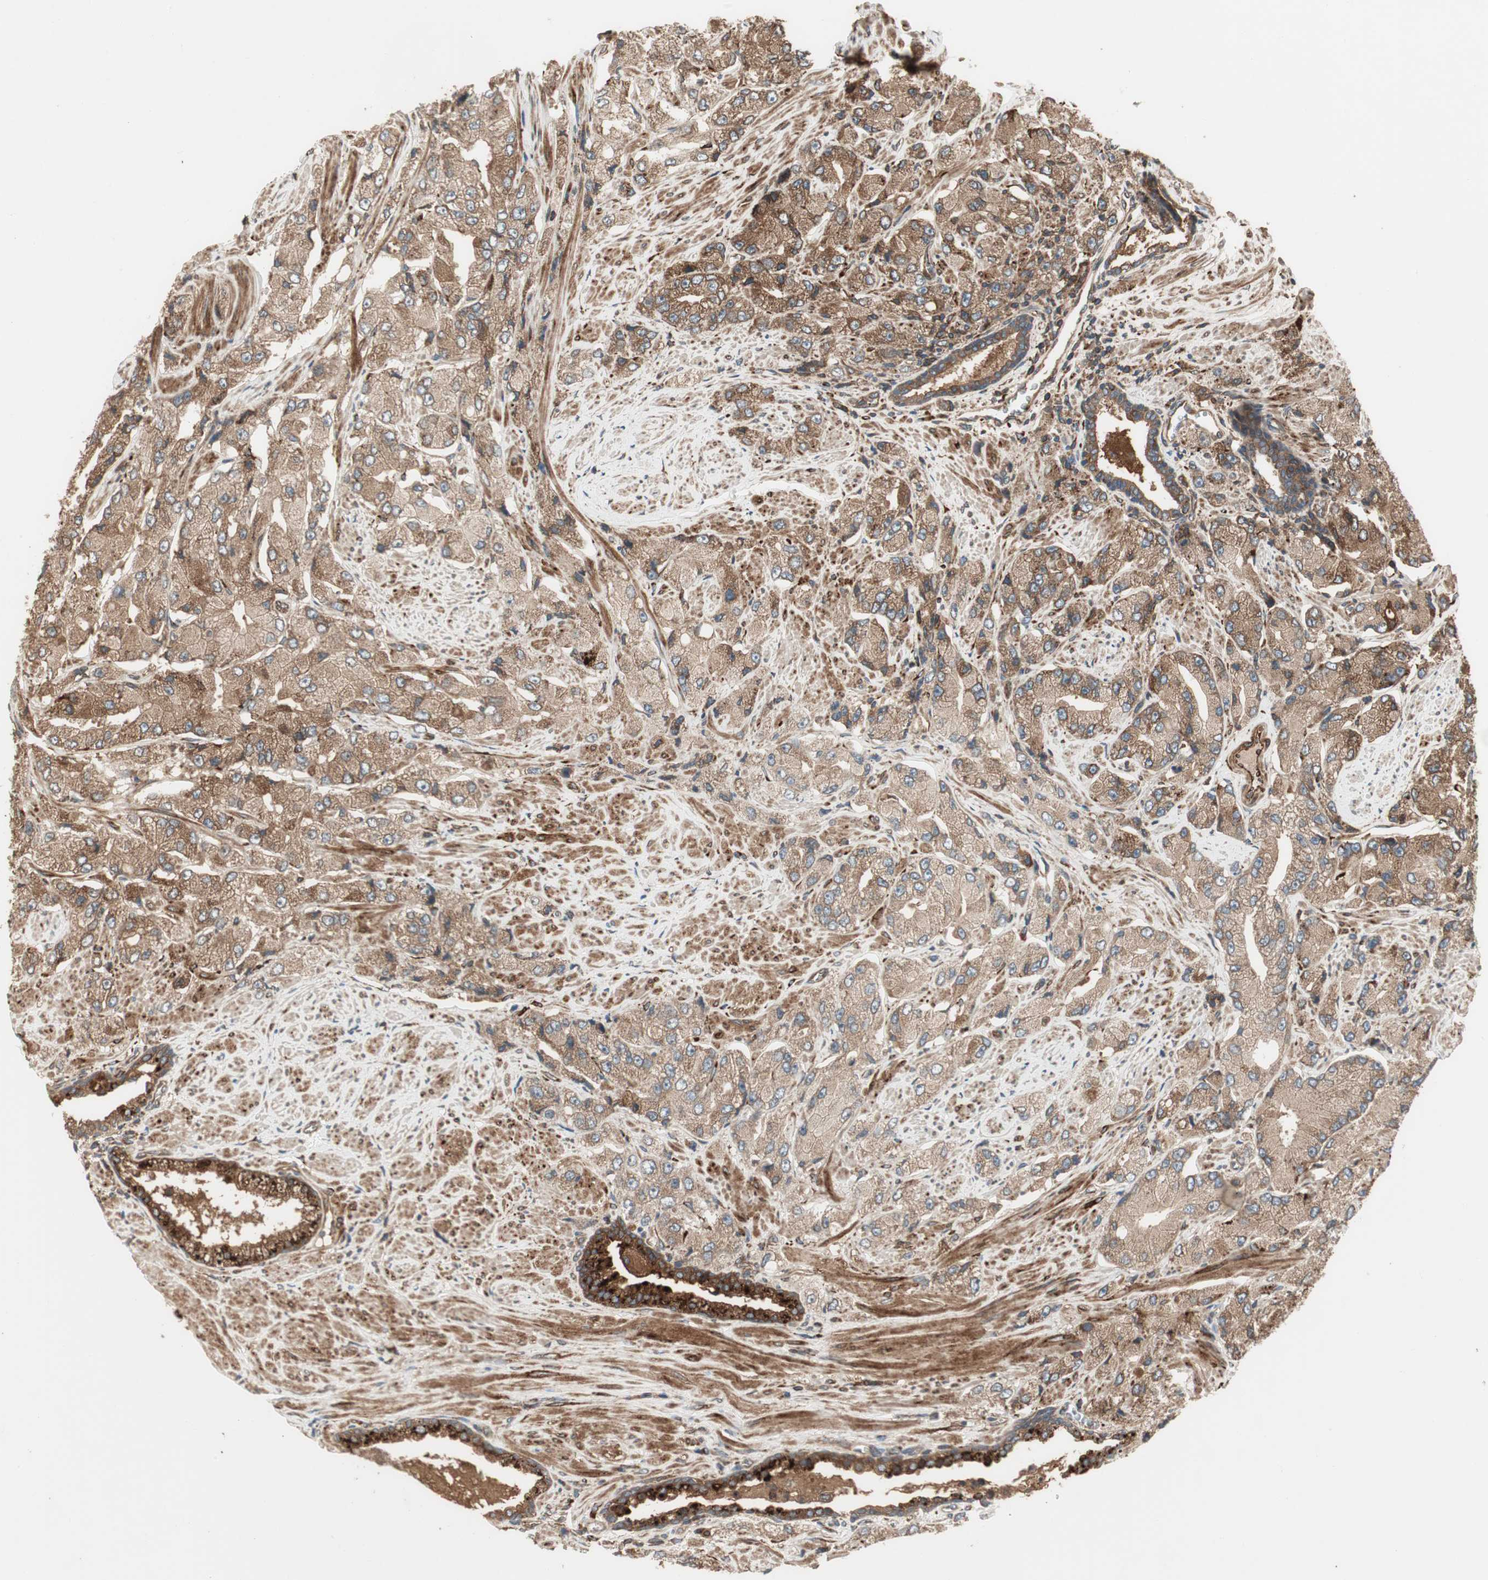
{"staining": {"intensity": "weak", "quantity": ">75%", "location": "cytoplasmic/membranous"}, "tissue": "prostate cancer", "cell_type": "Tumor cells", "image_type": "cancer", "snomed": [{"axis": "morphology", "description": "Adenocarcinoma, High grade"}, {"axis": "topography", "description": "Prostate"}], "caption": "Immunohistochemistry micrograph of neoplastic tissue: human prostate high-grade adenocarcinoma stained using immunohistochemistry exhibits low levels of weak protein expression localized specifically in the cytoplasmic/membranous of tumor cells, appearing as a cytoplasmic/membranous brown color.", "gene": "PRKG1", "patient": {"sex": "male", "age": 58}}